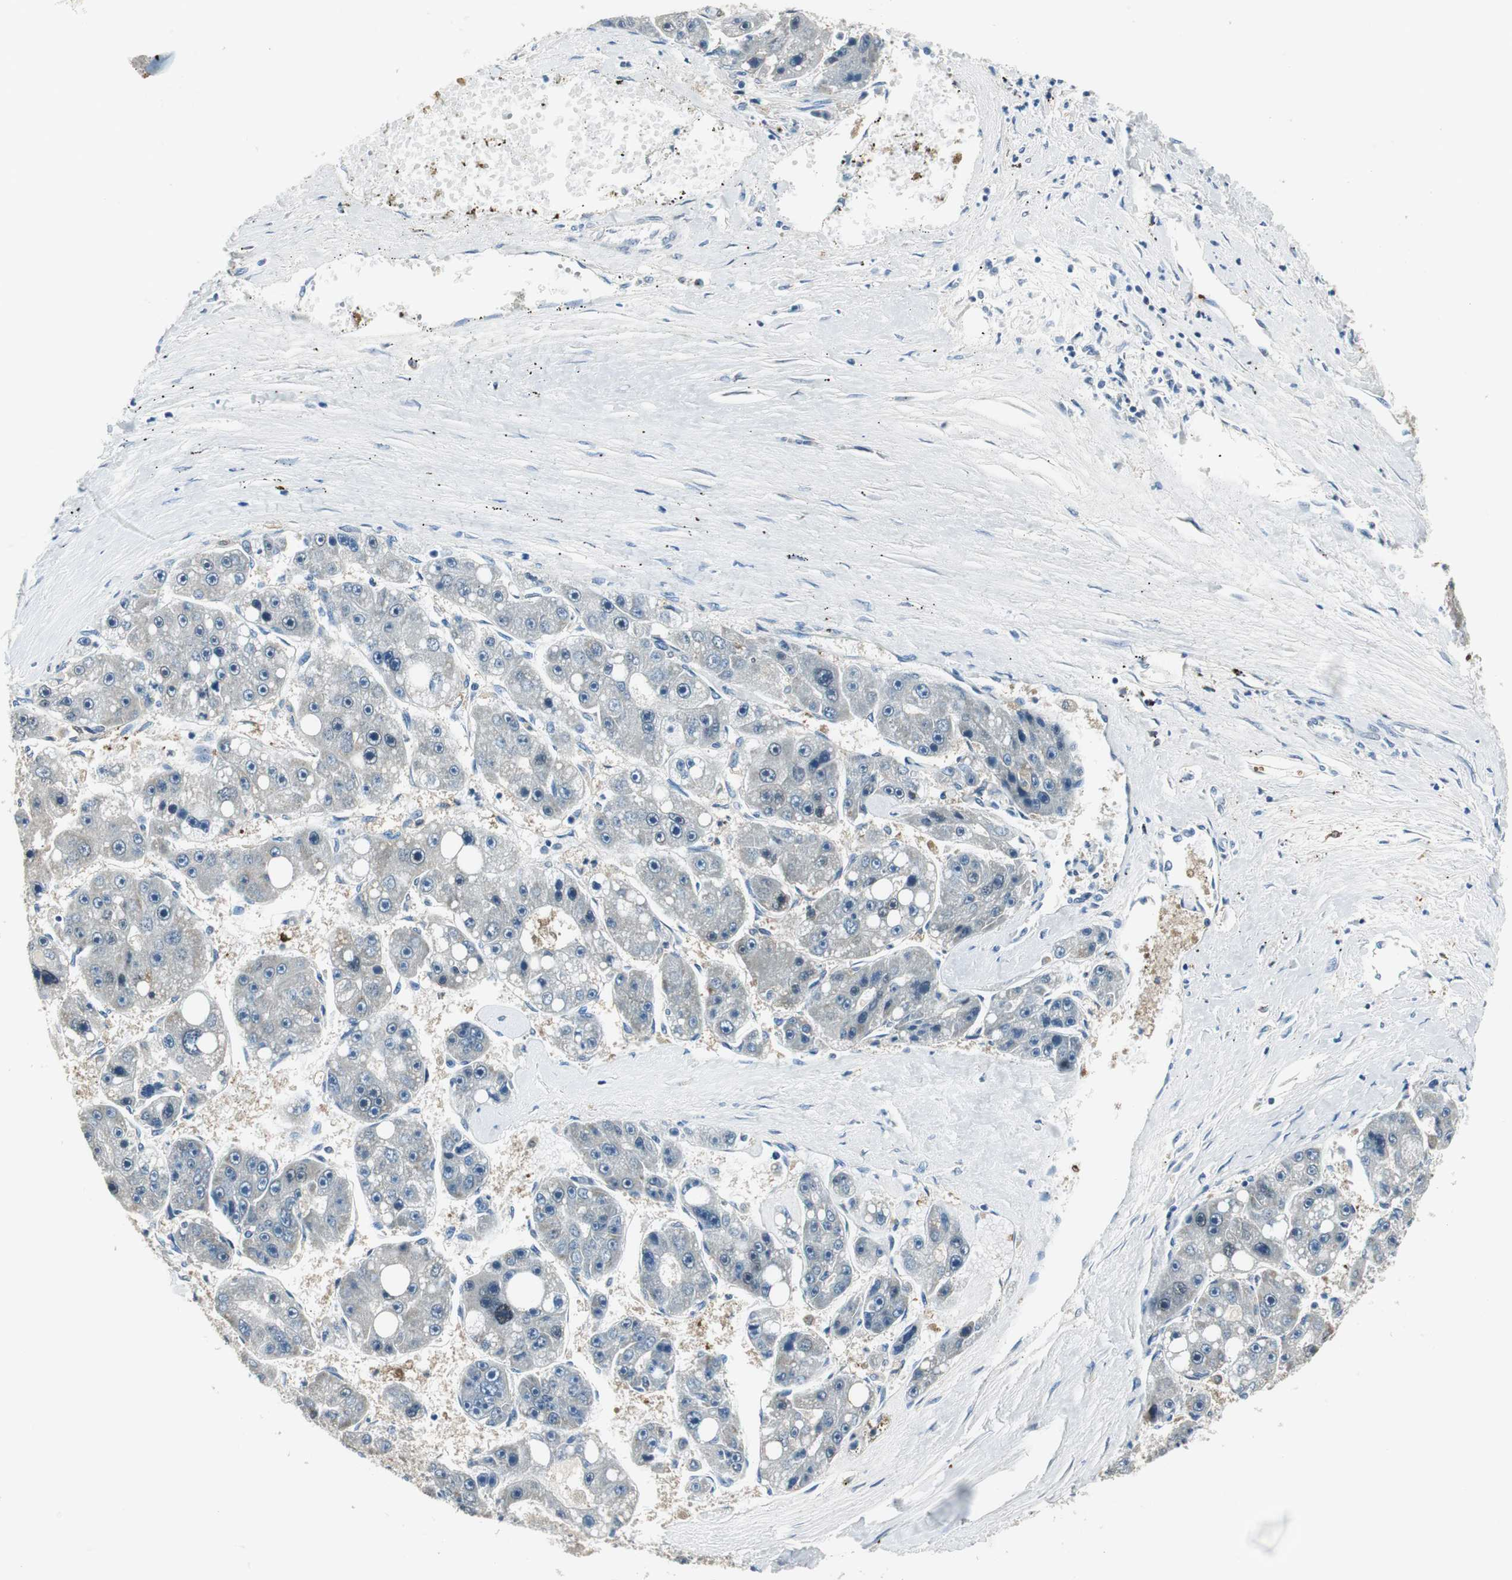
{"staining": {"intensity": "weak", "quantity": "<25%", "location": "cytoplasmic/membranous"}, "tissue": "liver cancer", "cell_type": "Tumor cells", "image_type": "cancer", "snomed": [{"axis": "morphology", "description": "Carcinoma, Hepatocellular, NOS"}, {"axis": "topography", "description": "Liver"}], "caption": "Immunohistochemistry of liver cancer (hepatocellular carcinoma) demonstrates no positivity in tumor cells. (Immunohistochemistry (ihc), brightfield microscopy, high magnification).", "gene": "ME1", "patient": {"sex": "female", "age": 61}}